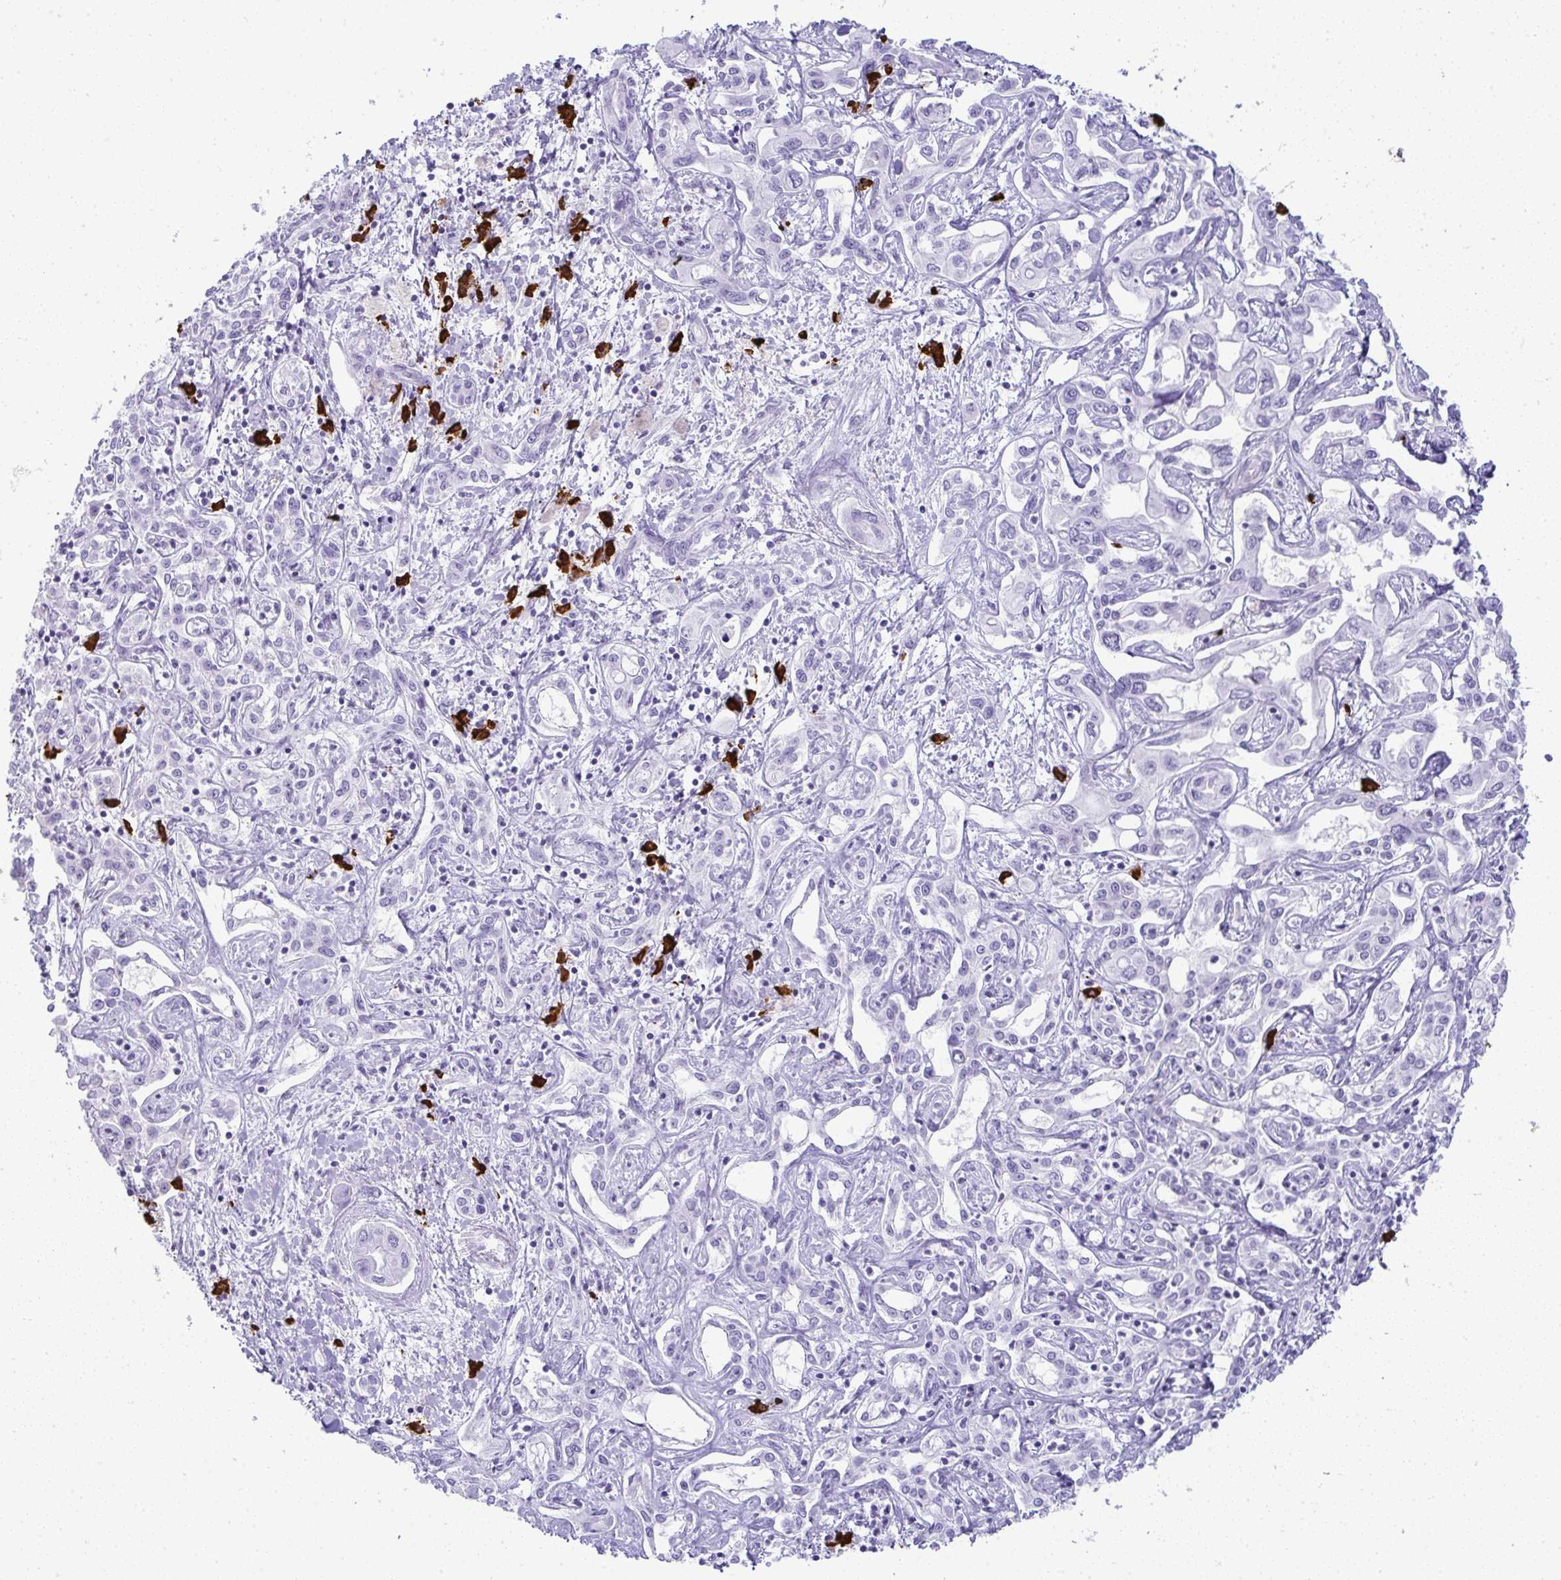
{"staining": {"intensity": "negative", "quantity": "none", "location": "none"}, "tissue": "liver cancer", "cell_type": "Tumor cells", "image_type": "cancer", "snomed": [{"axis": "morphology", "description": "Cholangiocarcinoma"}, {"axis": "topography", "description": "Liver"}], "caption": "This is a histopathology image of IHC staining of liver cancer (cholangiocarcinoma), which shows no staining in tumor cells.", "gene": "CDADC1", "patient": {"sex": "female", "age": 64}}